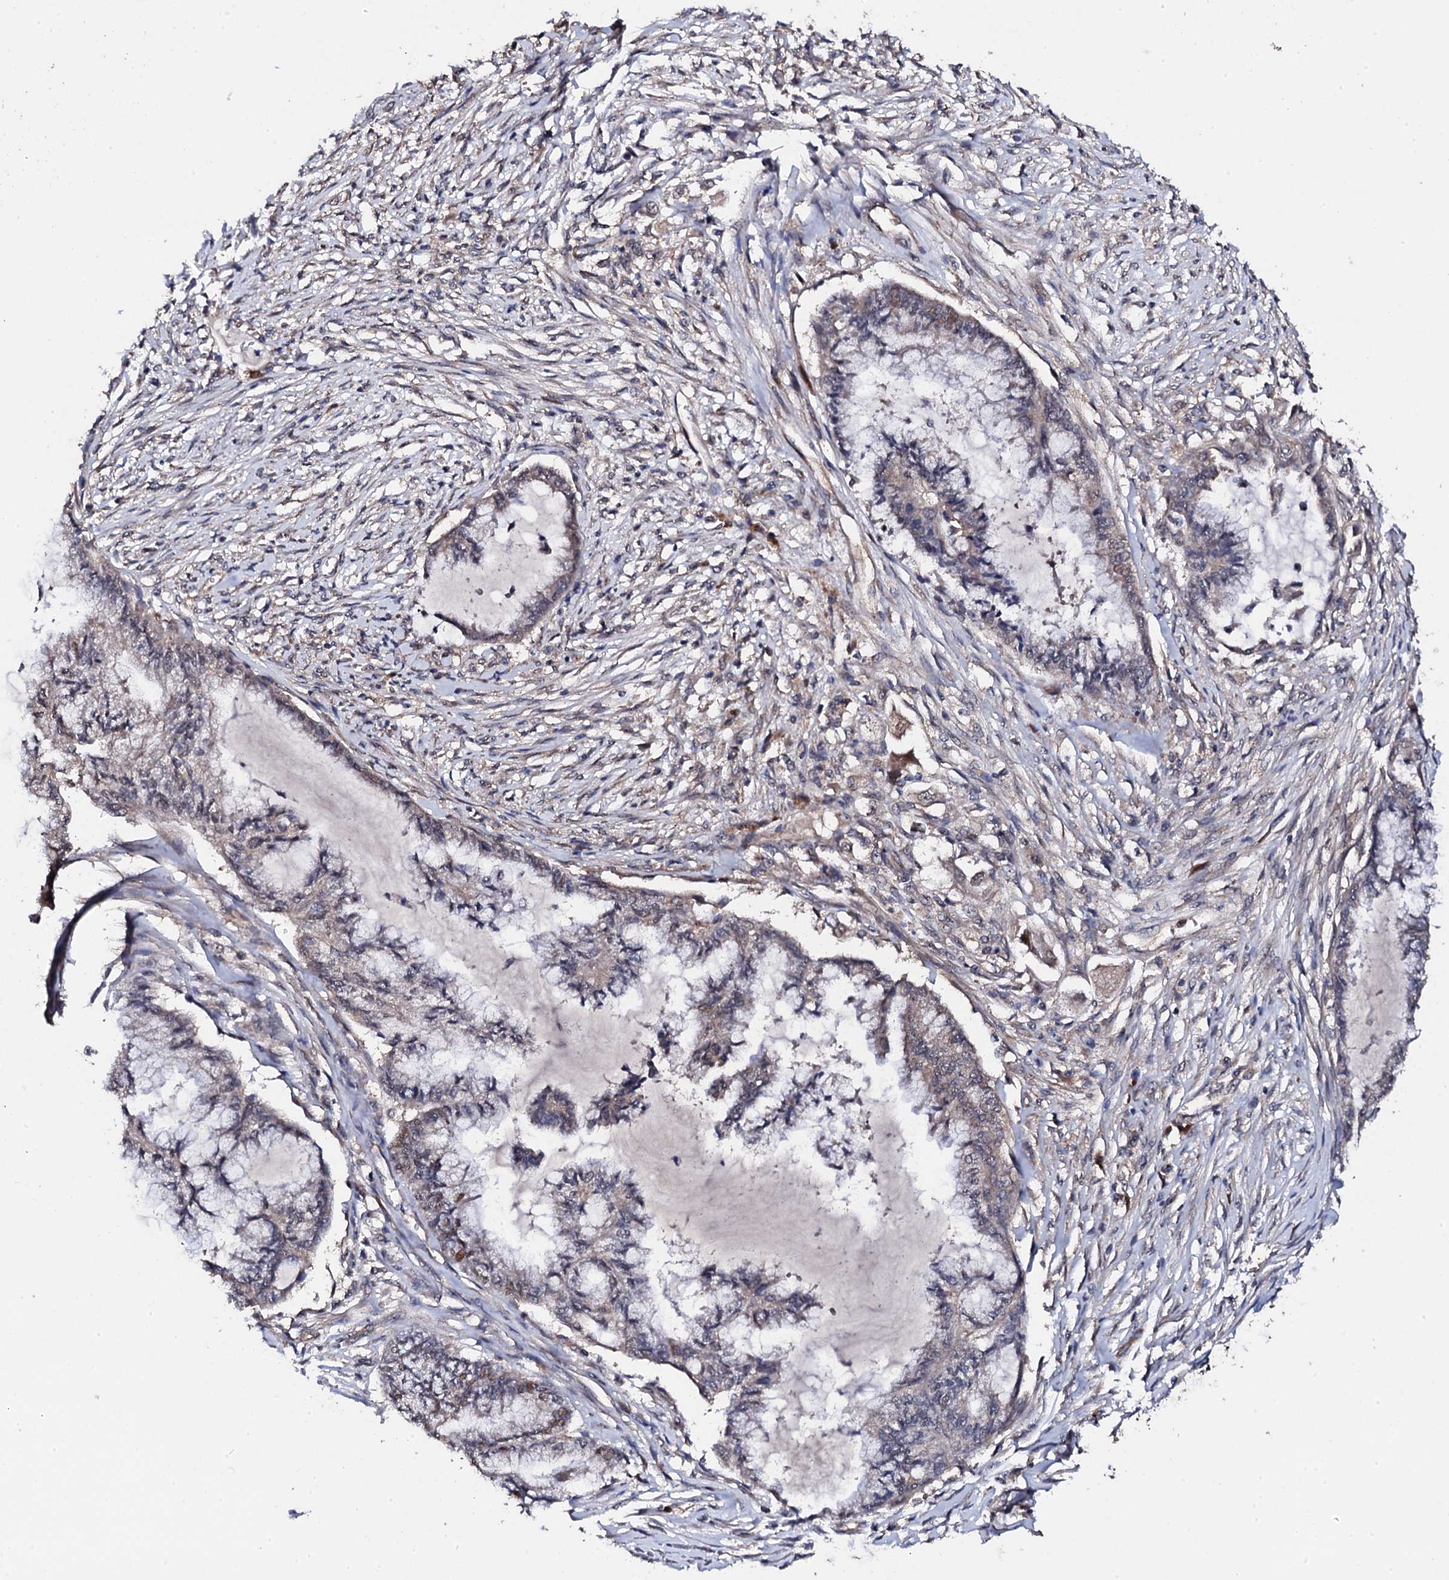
{"staining": {"intensity": "negative", "quantity": "none", "location": "none"}, "tissue": "endometrial cancer", "cell_type": "Tumor cells", "image_type": "cancer", "snomed": [{"axis": "morphology", "description": "Adenocarcinoma, NOS"}, {"axis": "topography", "description": "Endometrium"}], "caption": "DAB (3,3'-diaminobenzidine) immunohistochemical staining of human endometrial adenocarcinoma exhibits no significant positivity in tumor cells.", "gene": "IP6K1", "patient": {"sex": "female", "age": 86}}